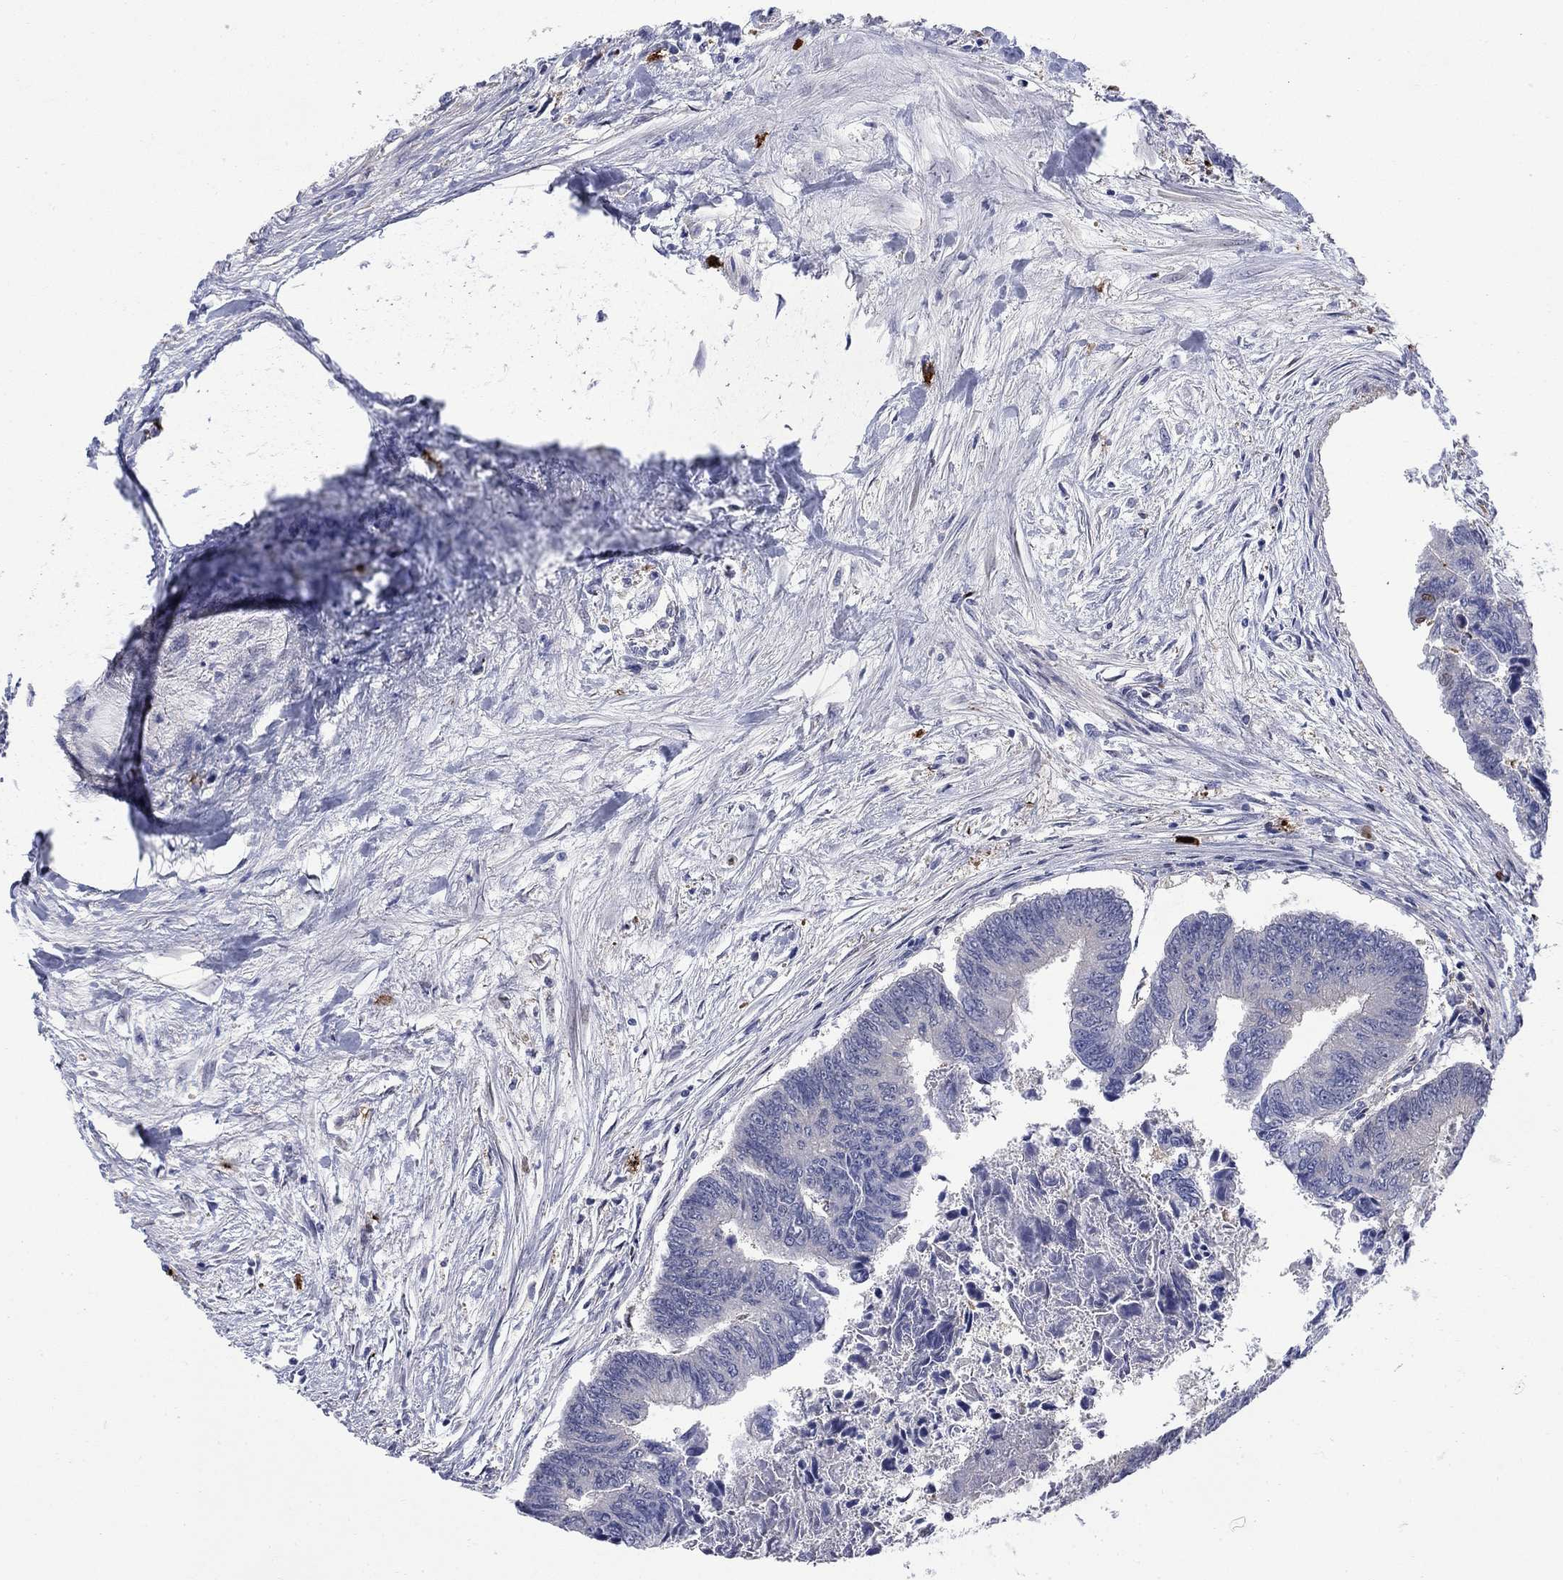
{"staining": {"intensity": "negative", "quantity": "none", "location": "none"}, "tissue": "colorectal cancer", "cell_type": "Tumor cells", "image_type": "cancer", "snomed": [{"axis": "morphology", "description": "Adenocarcinoma, NOS"}, {"axis": "topography", "description": "Colon"}], "caption": "The immunohistochemistry (IHC) photomicrograph has no significant positivity in tumor cells of adenocarcinoma (colorectal) tissue.", "gene": "PDZD2", "patient": {"sex": "female", "age": 65}}